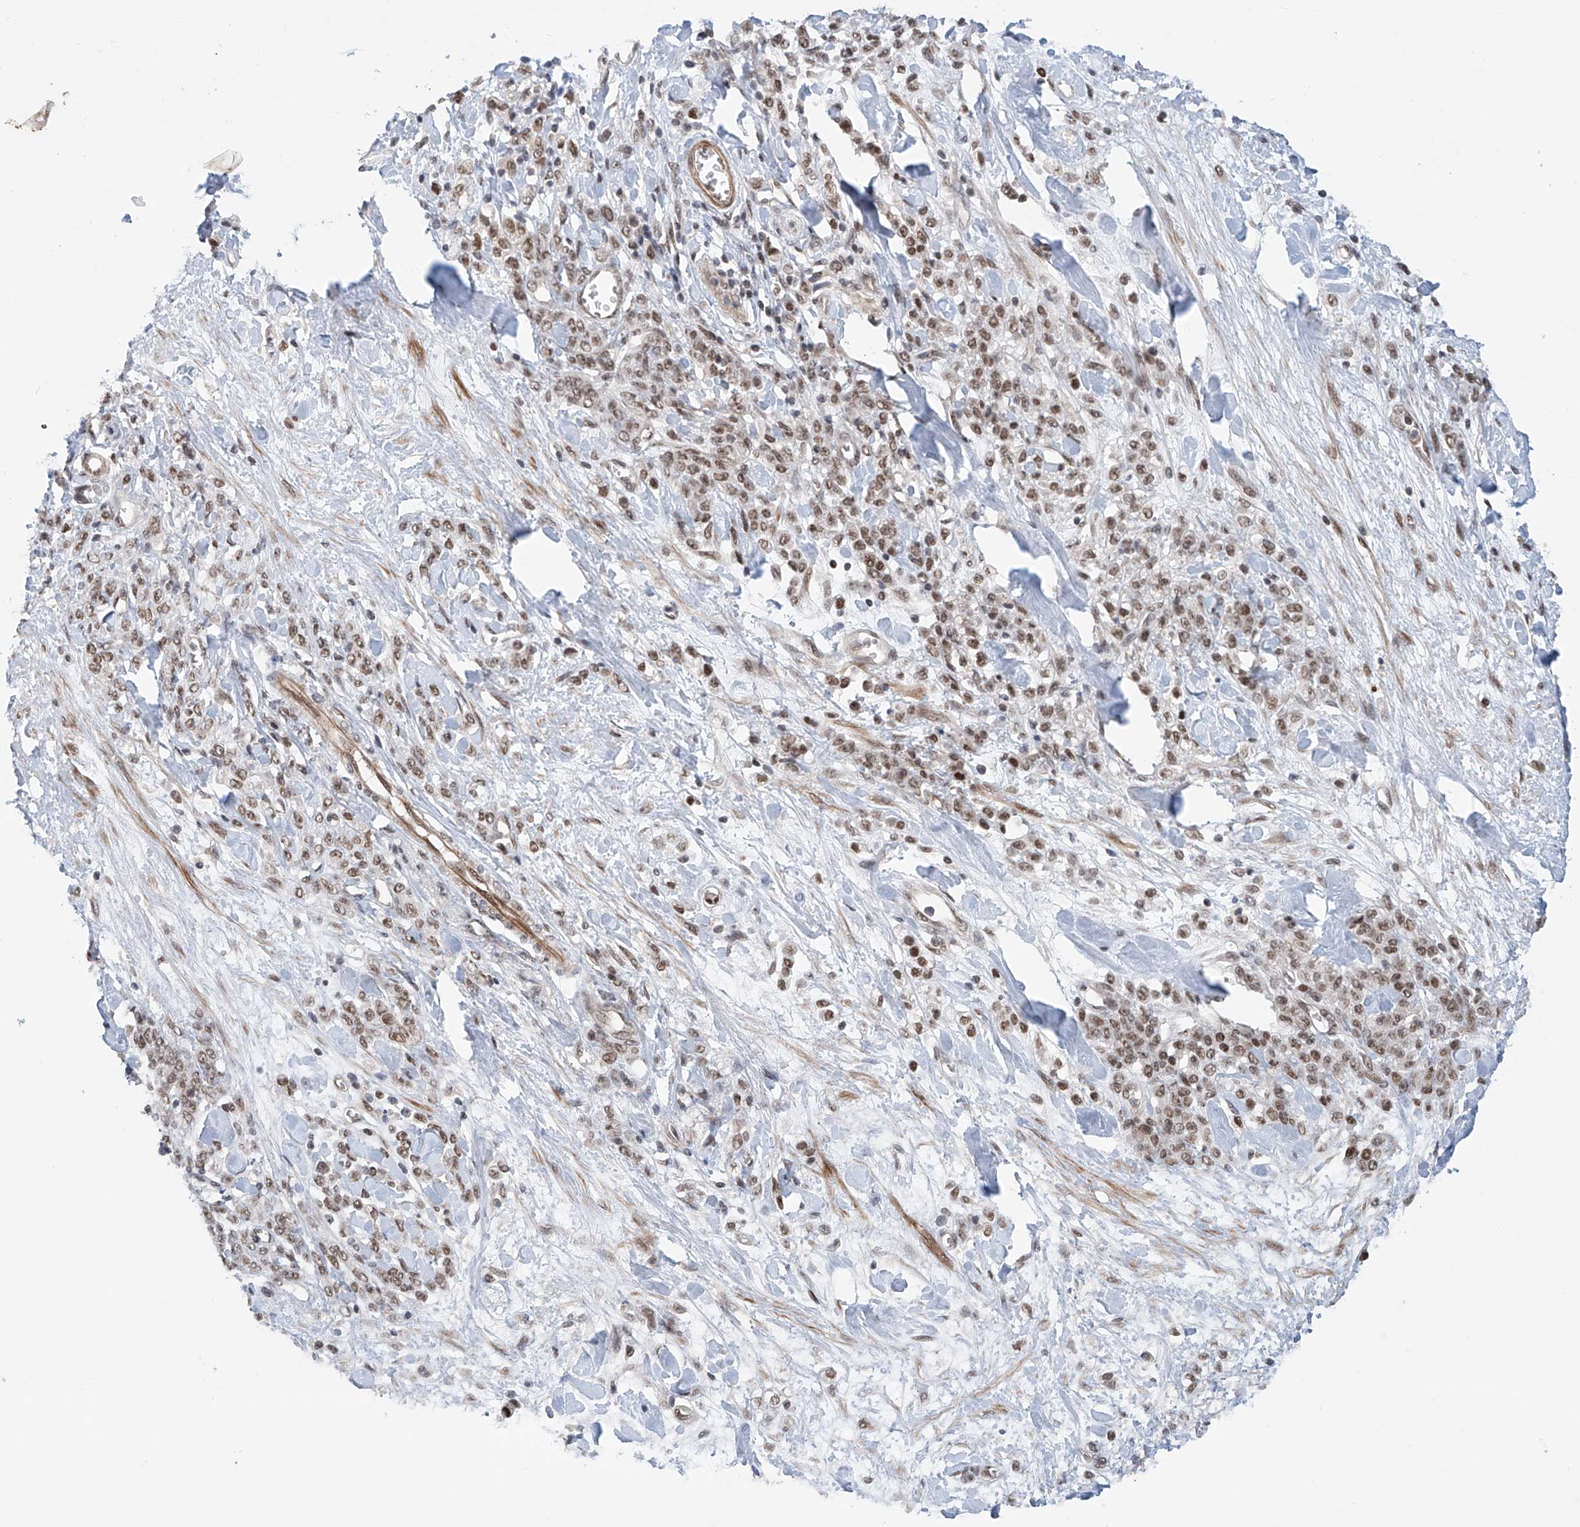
{"staining": {"intensity": "moderate", "quantity": ">75%", "location": "nuclear"}, "tissue": "stomach cancer", "cell_type": "Tumor cells", "image_type": "cancer", "snomed": [{"axis": "morphology", "description": "Normal tissue, NOS"}, {"axis": "morphology", "description": "Adenocarcinoma, NOS"}, {"axis": "topography", "description": "Stomach"}], "caption": "A medium amount of moderate nuclear staining is present in about >75% of tumor cells in stomach cancer (adenocarcinoma) tissue.", "gene": "ZNF470", "patient": {"sex": "male", "age": 82}}